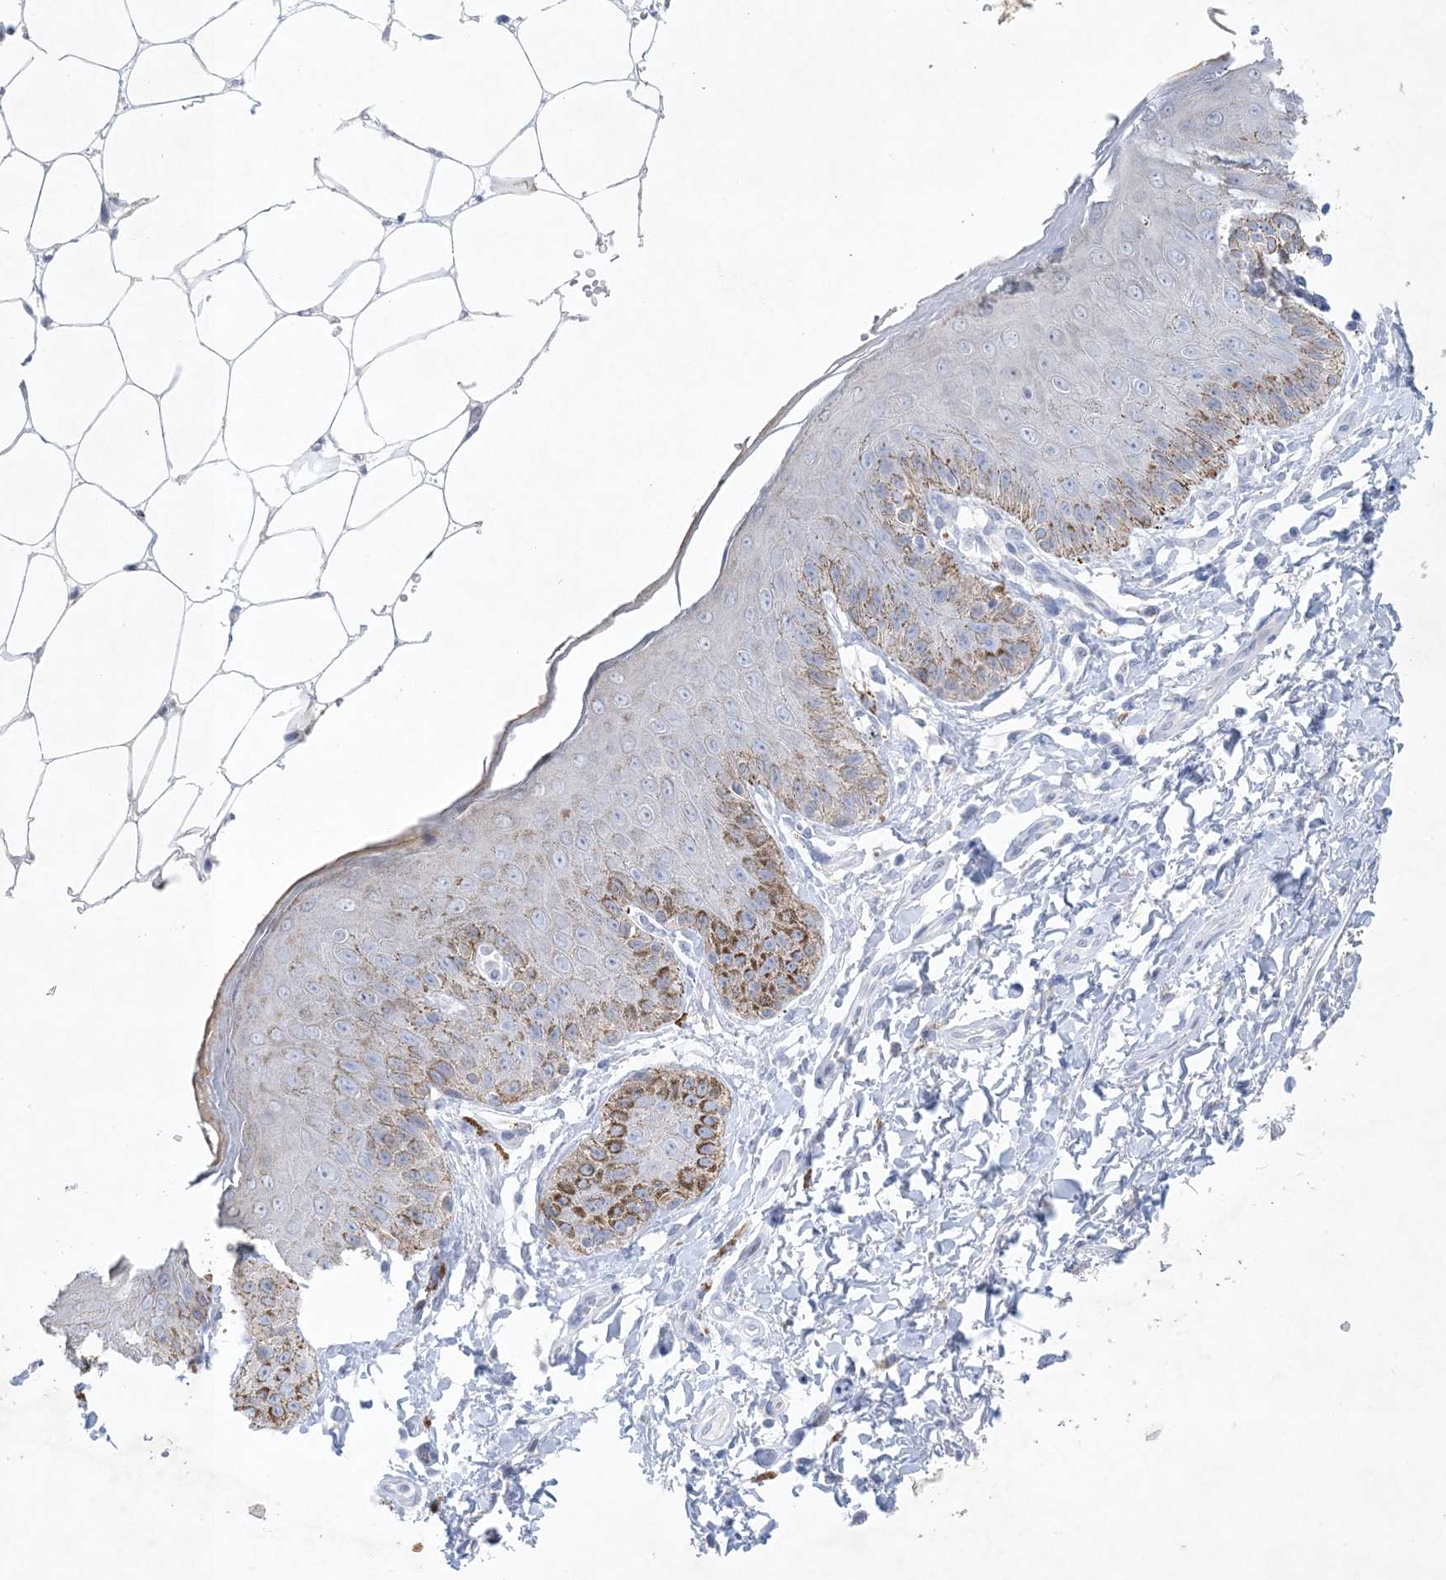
{"staining": {"intensity": "moderate", "quantity": "<25%", "location": "cytoplasmic/membranous"}, "tissue": "skin", "cell_type": "Epidermal cells", "image_type": "normal", "snomed": [{"axis": "morphology", "description": "Normal tissue, NOS"}, {"axis": "topography", "description": "Anal"}], "caption": "Epidermal cells demonstrate low levels of moderate cytoplasmic/membranous staining in about <25% of cells in normal skin.", "gene": "GABRG1", "patient": {"sex": "male", "age": 44}}